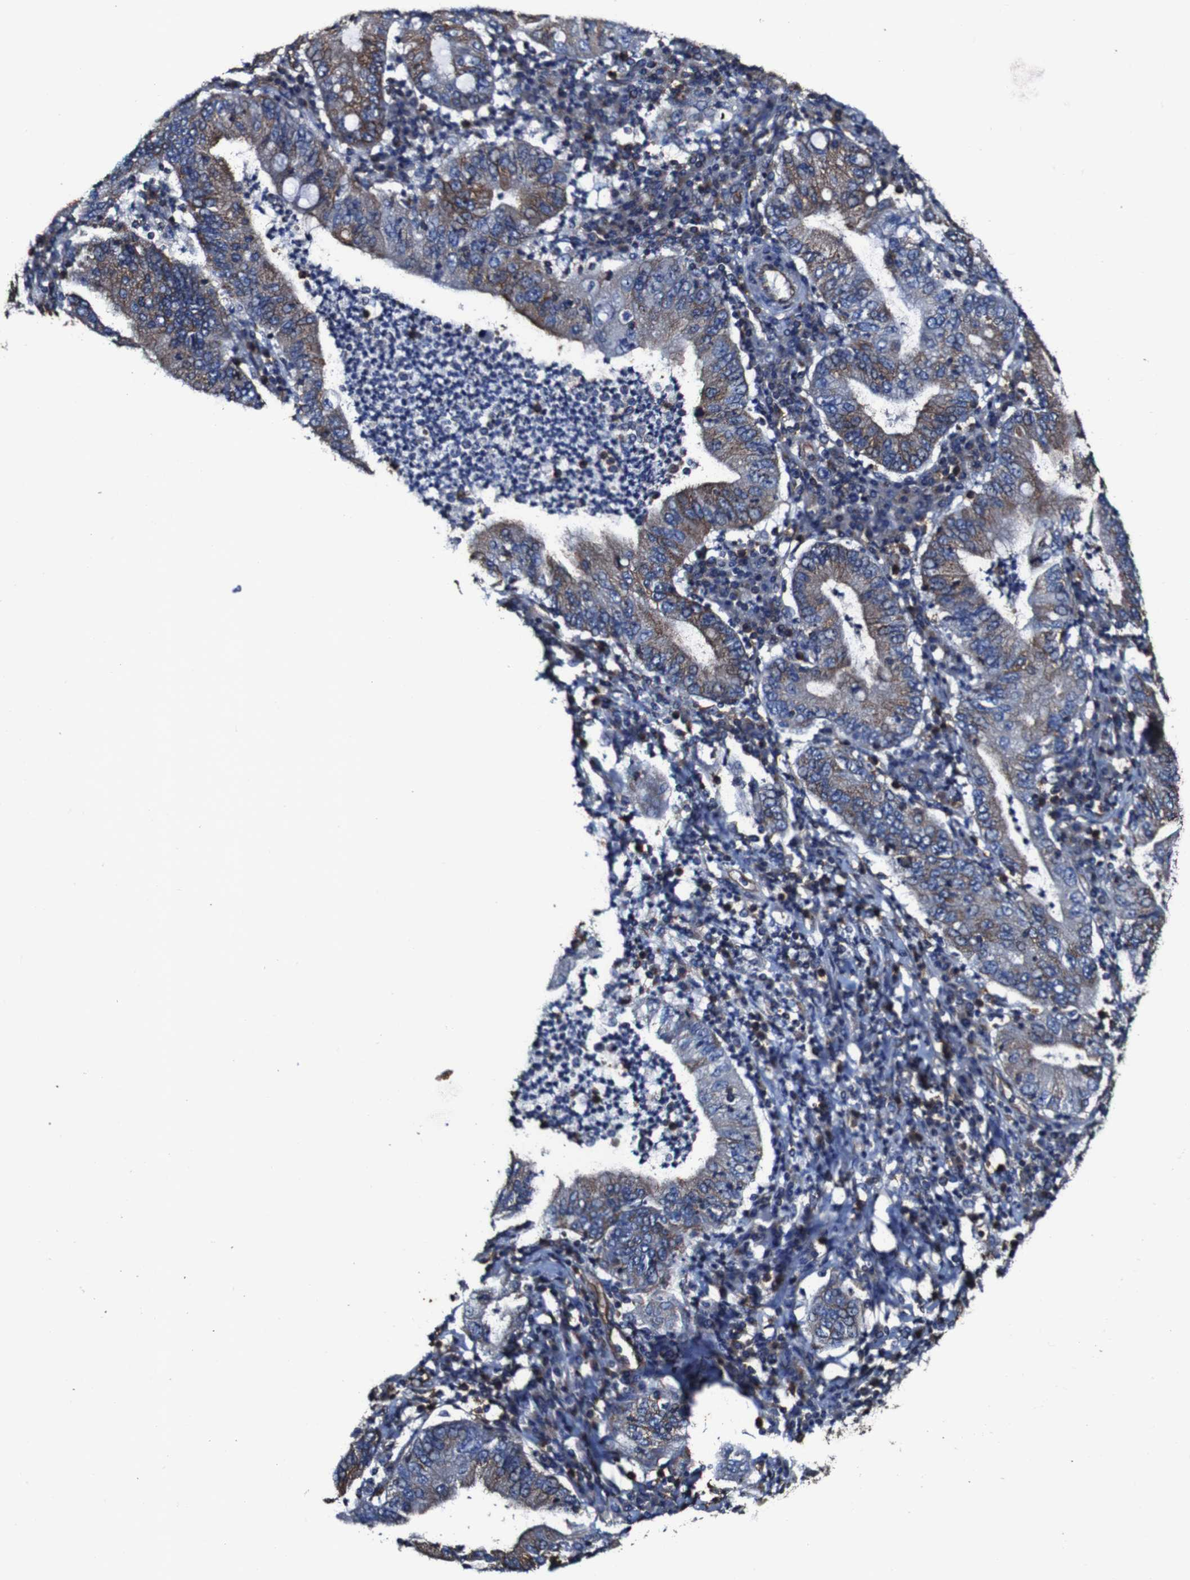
{"staining": {"intensity": "moderate", "quantity": "25%-75%", "location": "cytoplasmic/membranous"}, "tissue": "stomach cancer", "cell_type": "Tumor cells", "image_type": "cancer", "snomed": [{"axis": "morphology", "description": "Normal tissue, NOS"}, {"axis": "morphology", "description": "Adenocarcinoma, NOS"}, {"axis": "topography", "description": "Esophagus"}, {"axis": "topography", "description": "Stomach, upper"}, {"axis": "topography", "description": "Peripheral nerve tissue"}], "caption": "Immunohistochemistry image of human stomach cancer stained for a protein (brown), which exhibits medium levels of moderate cytoplasmic/membranous expression in about 25%-75% of tumor cells.", "gene": "CSF1R", "patient": {"sex": "male", "age": 62}}